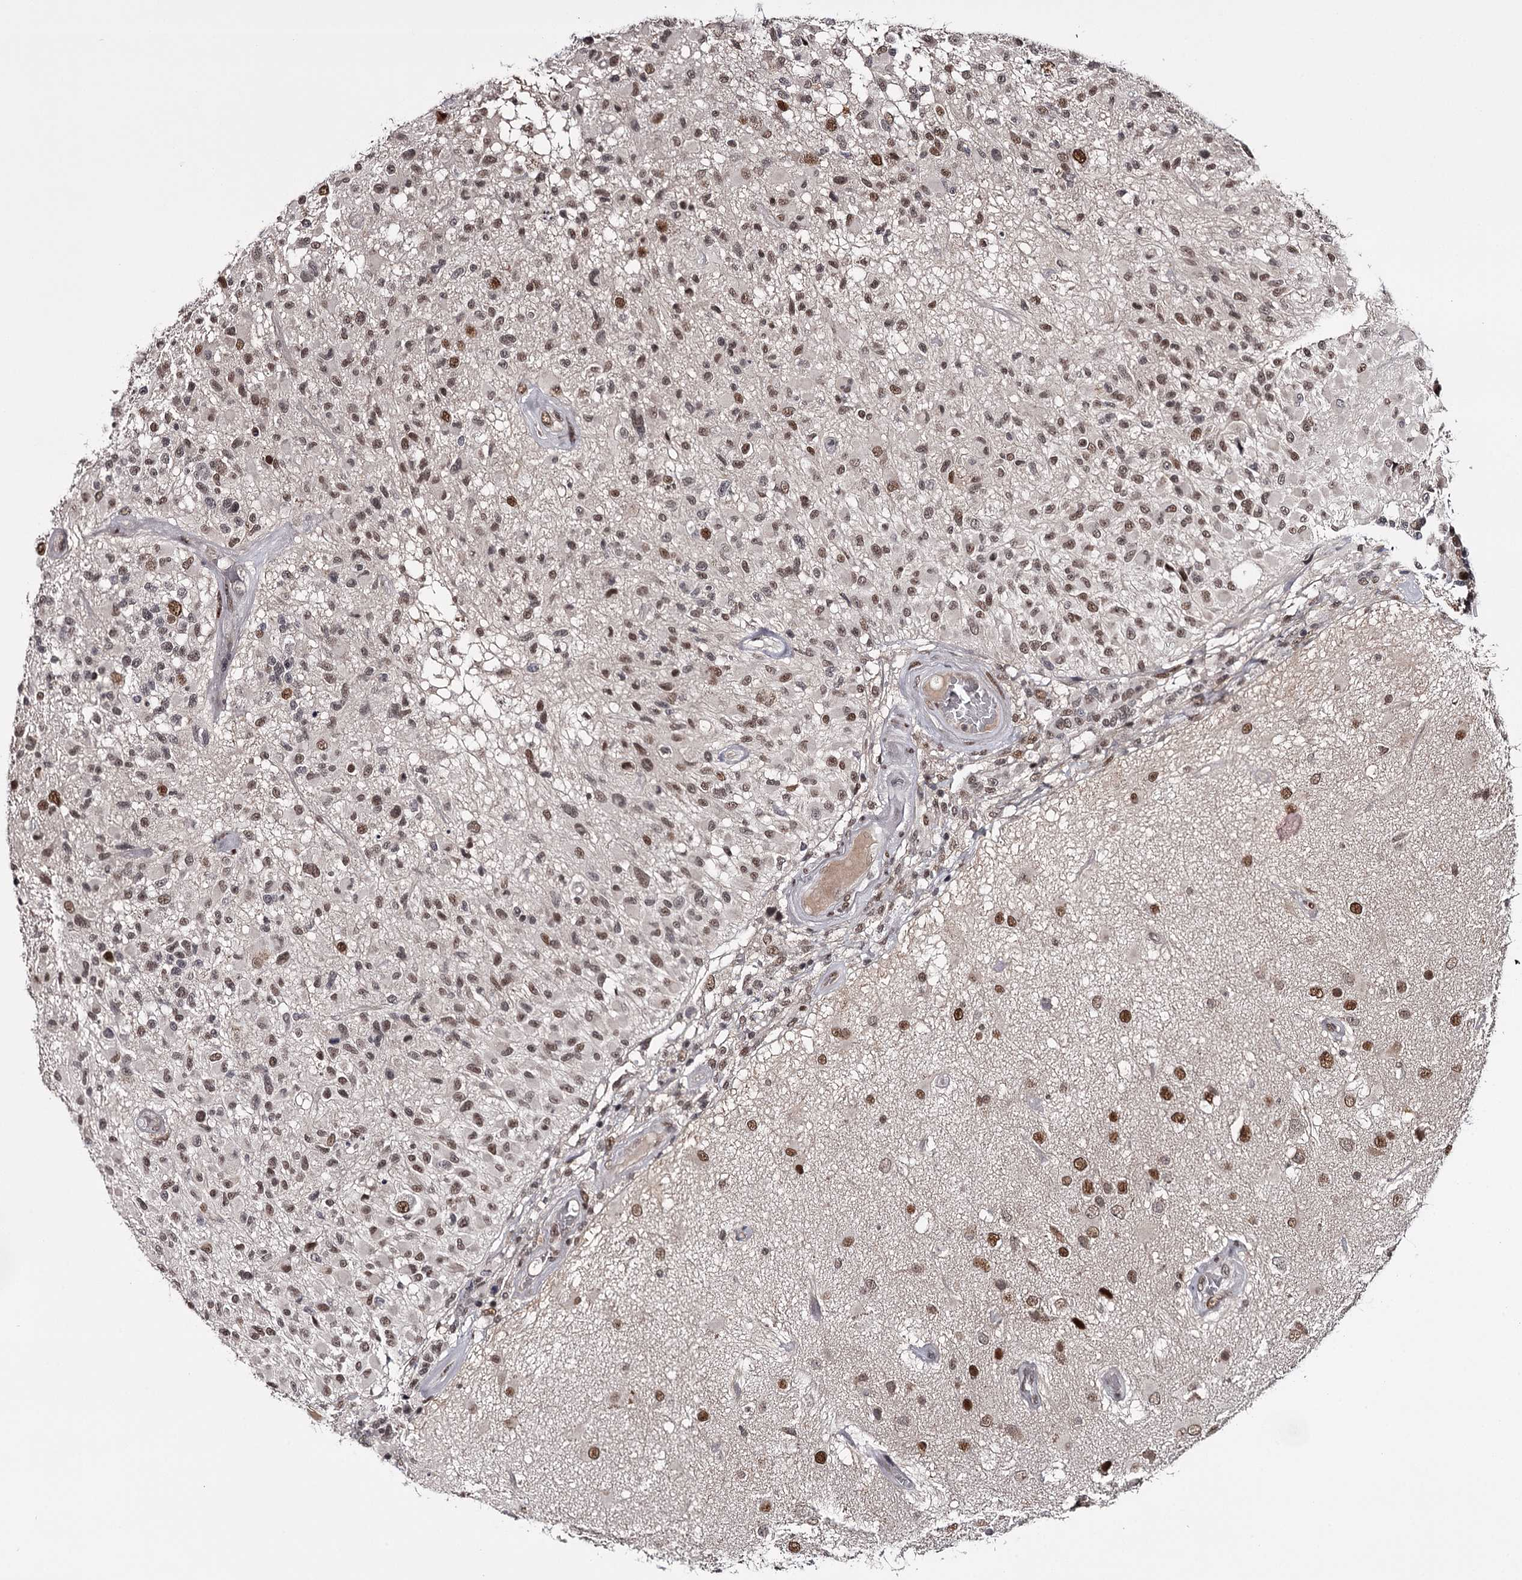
{"staining": {"intensity": "moderate", "quantity": ">75%", "location": "nuclear"}, "tissue": "glioma", "cell_type": "Tumor cells", "image_type": "cancer", "snomed": [{"axis": "morphology", "description": "Glioma, malignant, High grade"}, {"axis": "morphology", "description": "Glioblastoma, NOS"}, {"axis": "topography", "description": "Brain"}], "caption": "The immunohistochemical stain labels moderate nuclear staining in tumor cells of glioblastoma tissue.", "gene": "TTC33", "patient": {"sex": "male", "age": 60}}